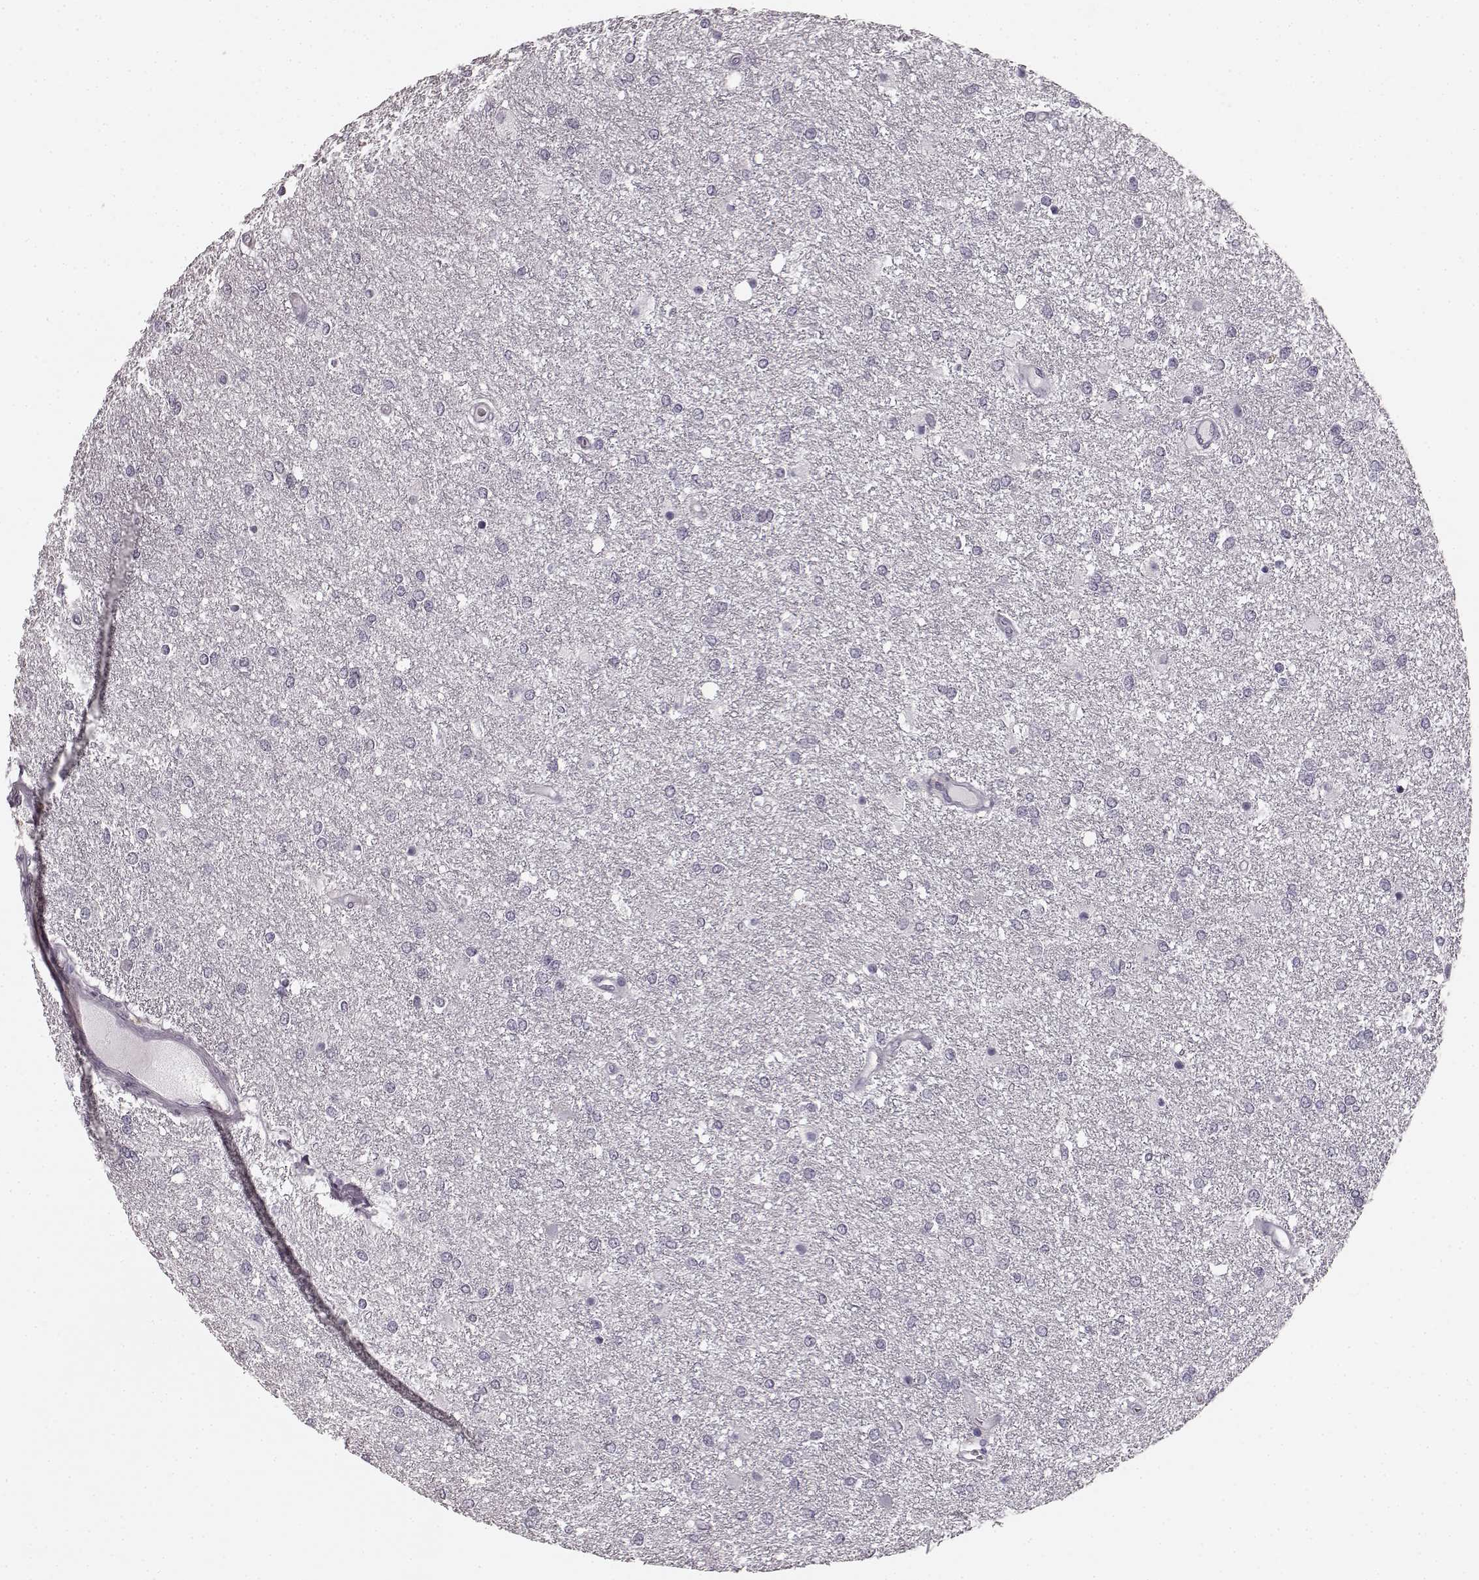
{"staining": {"intensity": "negative", "quantity": "none", "location": "none"}, "tissue": "glioma", "cell_type": "Tumor cells", "image_type": "cancer", "snomed": [{"axis": "morphology", "description": "Glioma, malignant, High grade"}, {"axis": "topography", "description": "Brain"}], "caption": "Tumor cells show no significant positivity in glioma. The staining is performed using DAB (3,3'-diaminobenzidine) brown chromogen with nuclei counter-stained in using hematoxylin.", "gene": "TMPRSS15", "patient": {"sex": "female", "age": 61}}